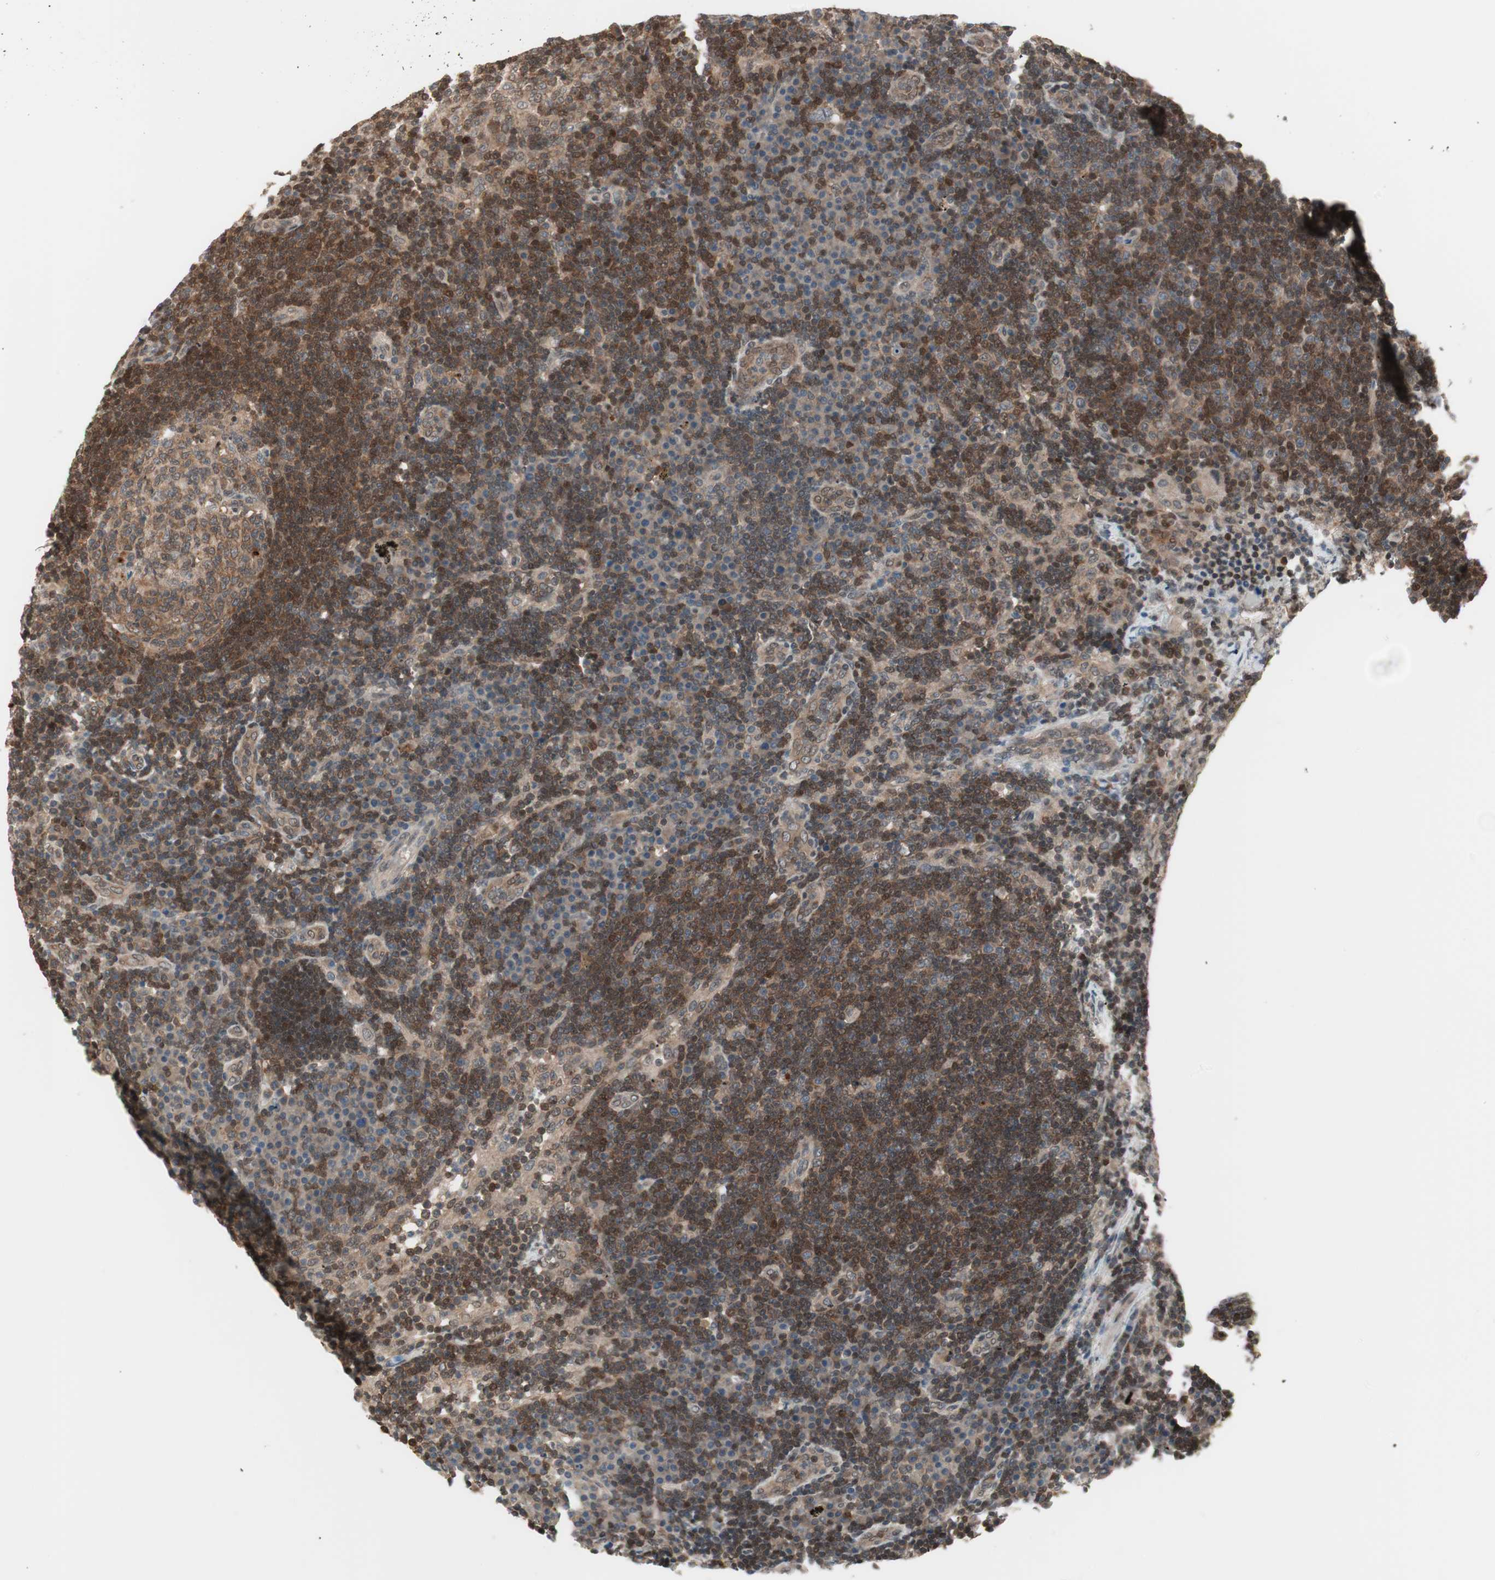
{"staining": {"intensity": "moderate", "quantity": ">75%", "location": "cytoplasmic/membranous"}, "tissue": "lymph node", "cell_type": "Germinal center cells", "image_type": "normal", "snomed": [{"axis": "morphology", "description": "Normal tissue, NOS"}, {"axis": "morphology", "description": "Squamous cell carcinoma, metastatic, NOS"}, {"axis": "topography", "description": "Lymph node"}], "caption": "Moderate cytoplasmic/membranous positivity for a protein is appreciated in about >75% of germinal center cells of benign lymph node using immunohistochemistry.", "gene": "UBE2I", "patient": {"sex": "female", "age": 53}}